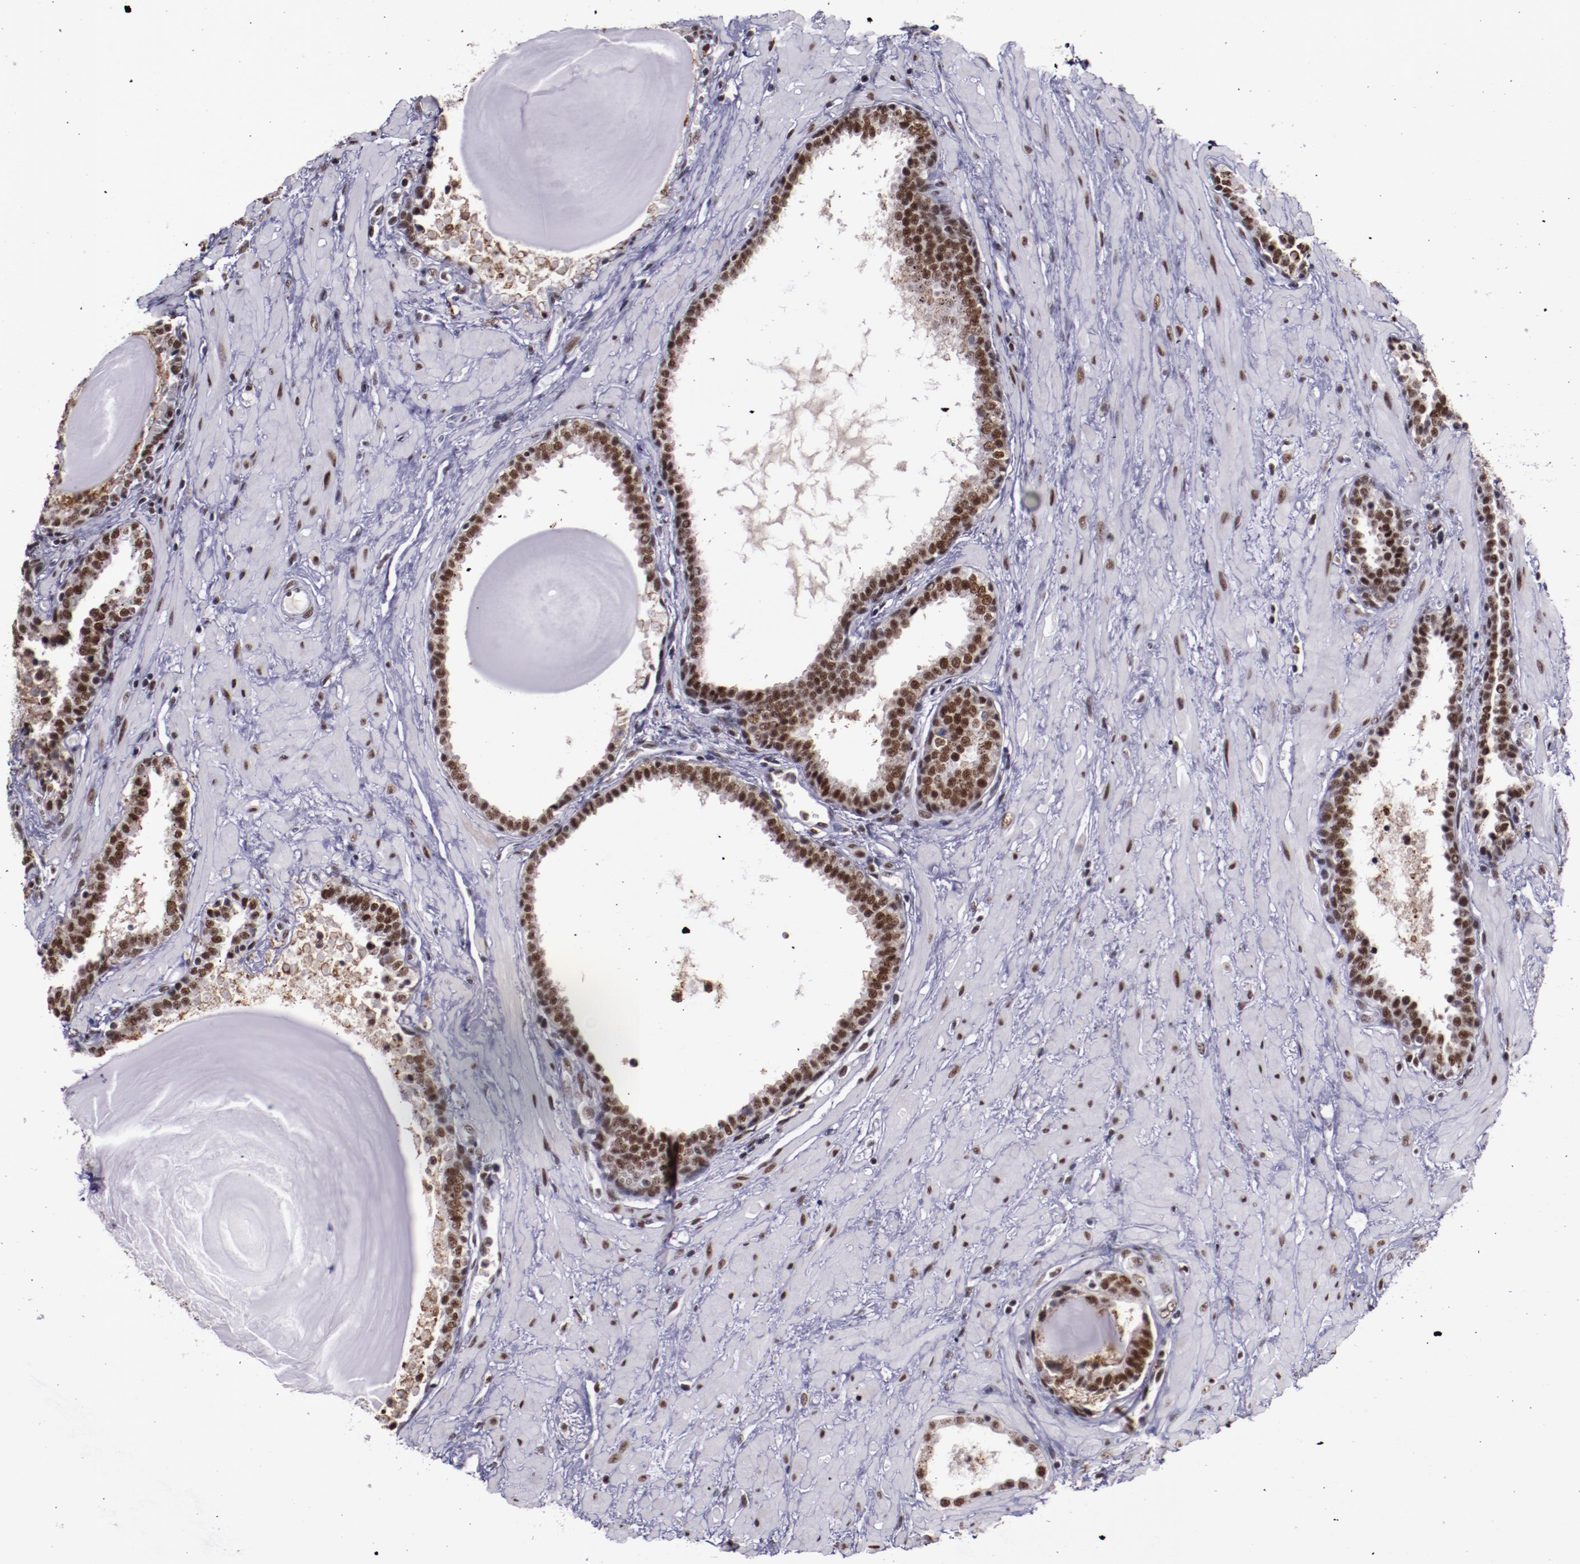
{"staining": {"intensity": "moderate", "quantity": ">75%", "location": "nuclear"}, "tissue": "prostate", "cell_type": "Glandular cells", "image_type": "normal", "snomed": [{"axis": "morphology", "description": "Normal tissue, NOS"}, {"axis": "topography", "description": "Prostate"}], "caption": "A brown stain labels moderate nuclear expression of a protein in glandular cells of normal human prostate. The protein is stained brown, and the nuclei are stained in blue (DAB (3,3'-diaminobenzidine) IHC with brightfield microscopy, high magnification).", "gene": "PPP4R3A", "patient": {"sex": "male", "age": 51}}